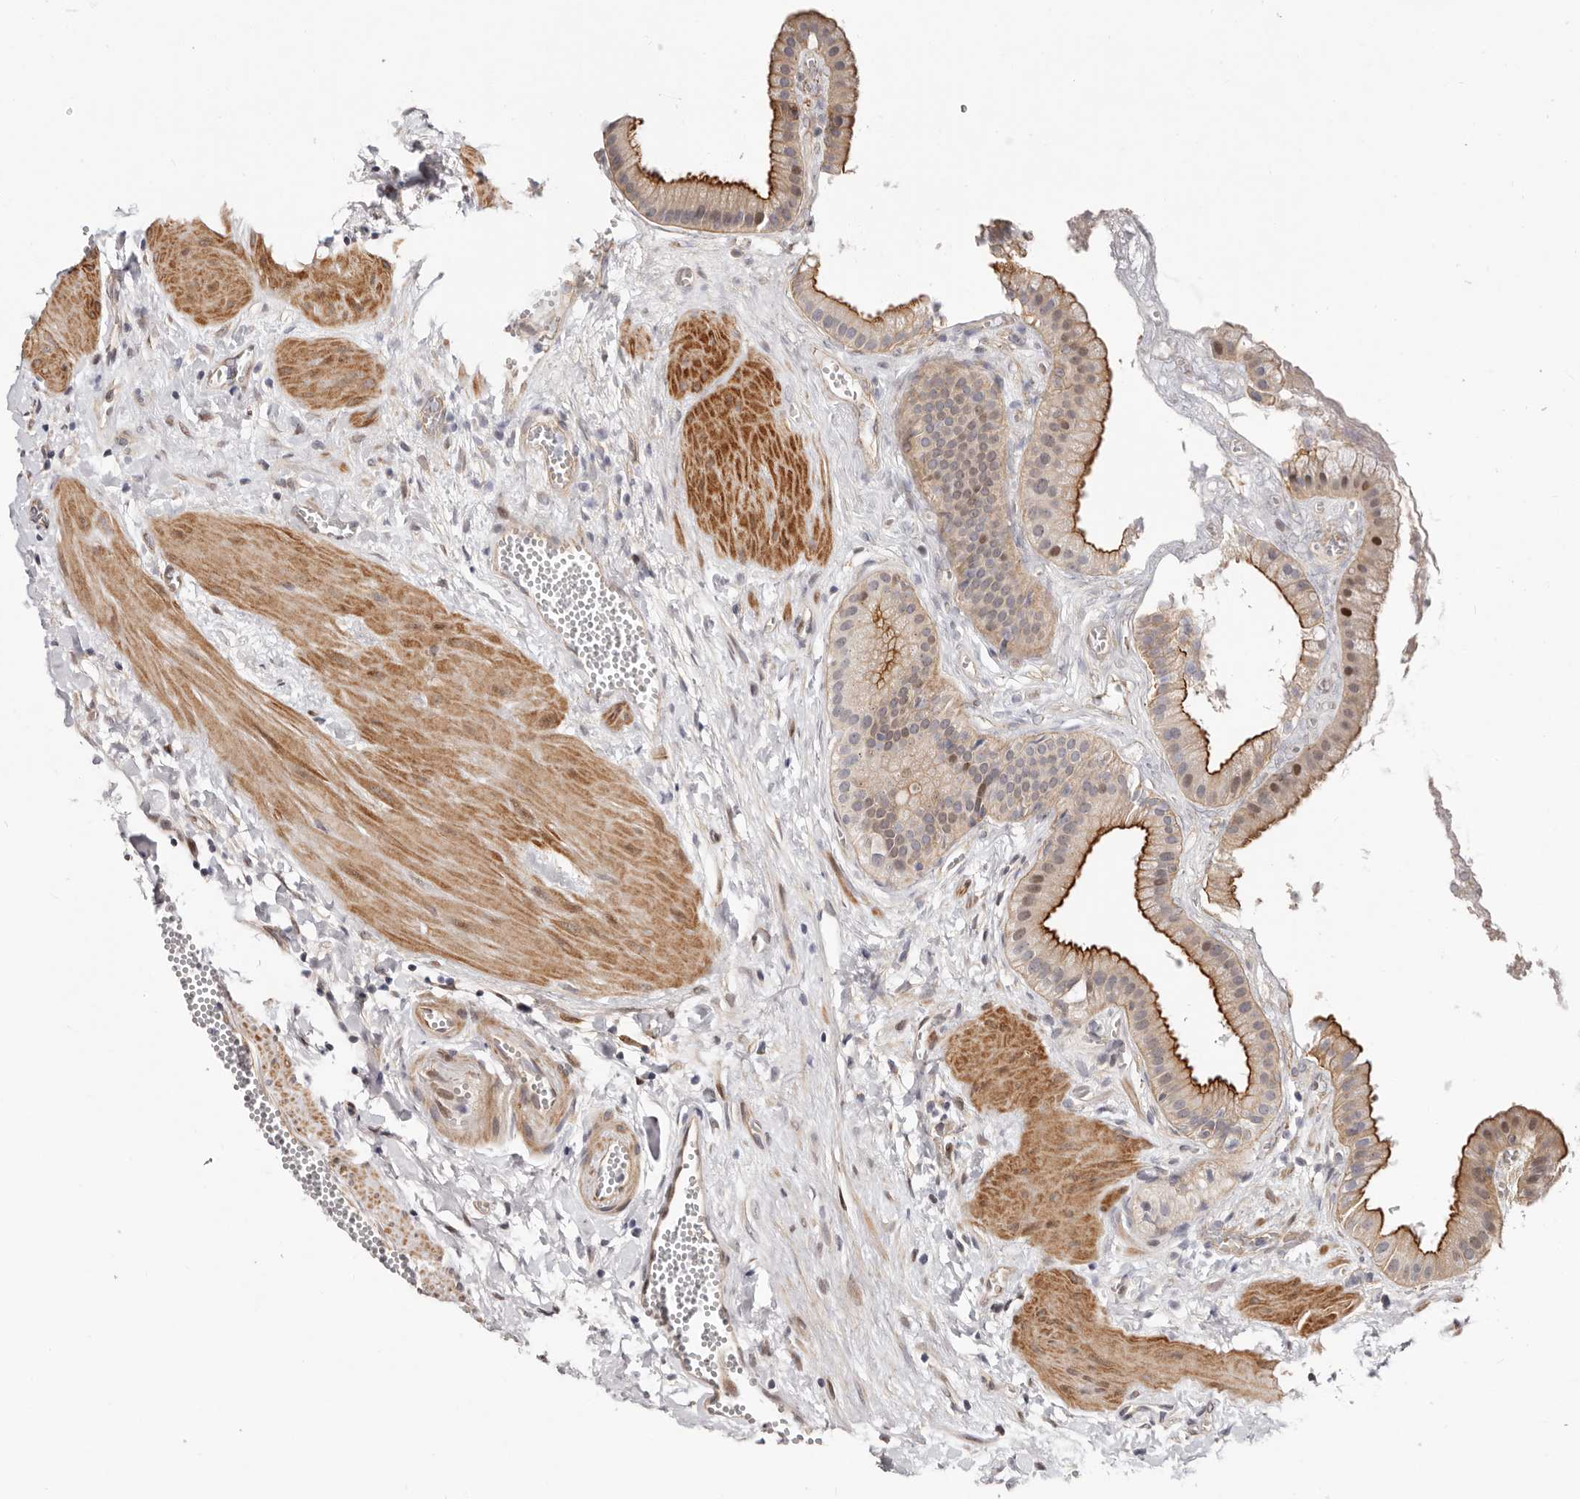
{"staining": {"intensity": "strong", "quantity": "<25%", "location": "cytoplasmic/membranous,nuclear"}, "tissue": "gallbladder", "cell_type": "Glandular cells", "image_type": "normal", "snomed": [{"axis": "morphology", "description": "Normal tissue, NOS"}, {"axis": "topography", "description": "Gallbladder"}], "caption": "Immunohistochemical staining of normal gallbladder reveals strong cytoplasmic/membranous,nuclear protein staining in about <25% of glandular cells. Immunohistochemistry stains the protein in brown and the nuclei are stained blue.", "gene": "EPHX3", "patient": {"sex": "male", "age": 55}}